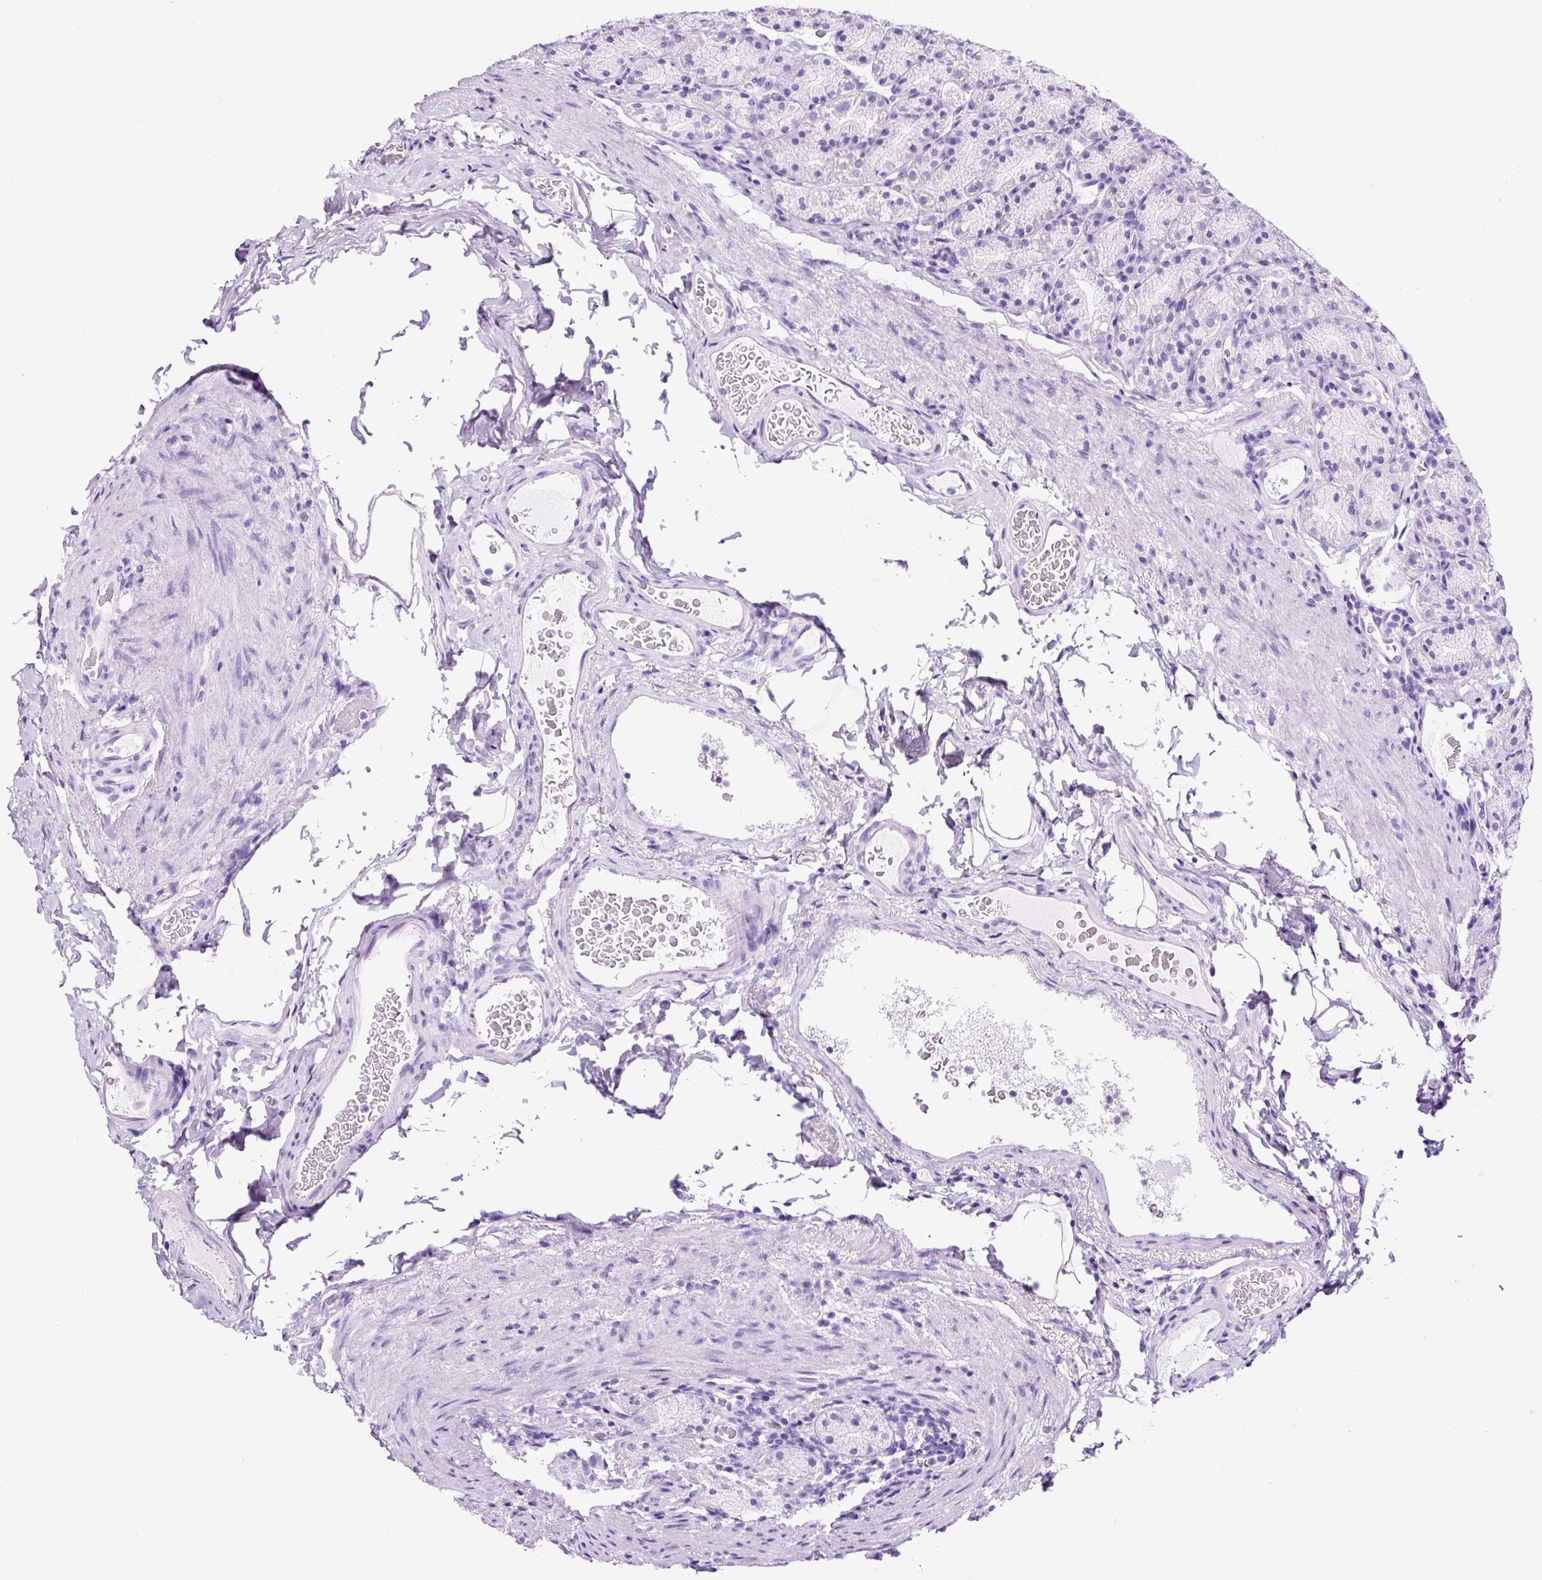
{"staining": {"intensity": "negative", "quantity": "none", "location": "none"}, "tissue": "stomach", "cell_type": "Glandular cells", "image_type": "normal", "snomed": [{"axis": "morphology", "description": "Normal tissue, NOS"}, {"axis": "topography", "description": "Stomach, upper"}, {"axis": "topography", "description": "Stomach"}], "caption": "This is a image of IHC staining of unremarkable stomach, which shows no expression in glandular cells.", "gene": "NTS", "patient": {"sex": "male", "age": 68}}